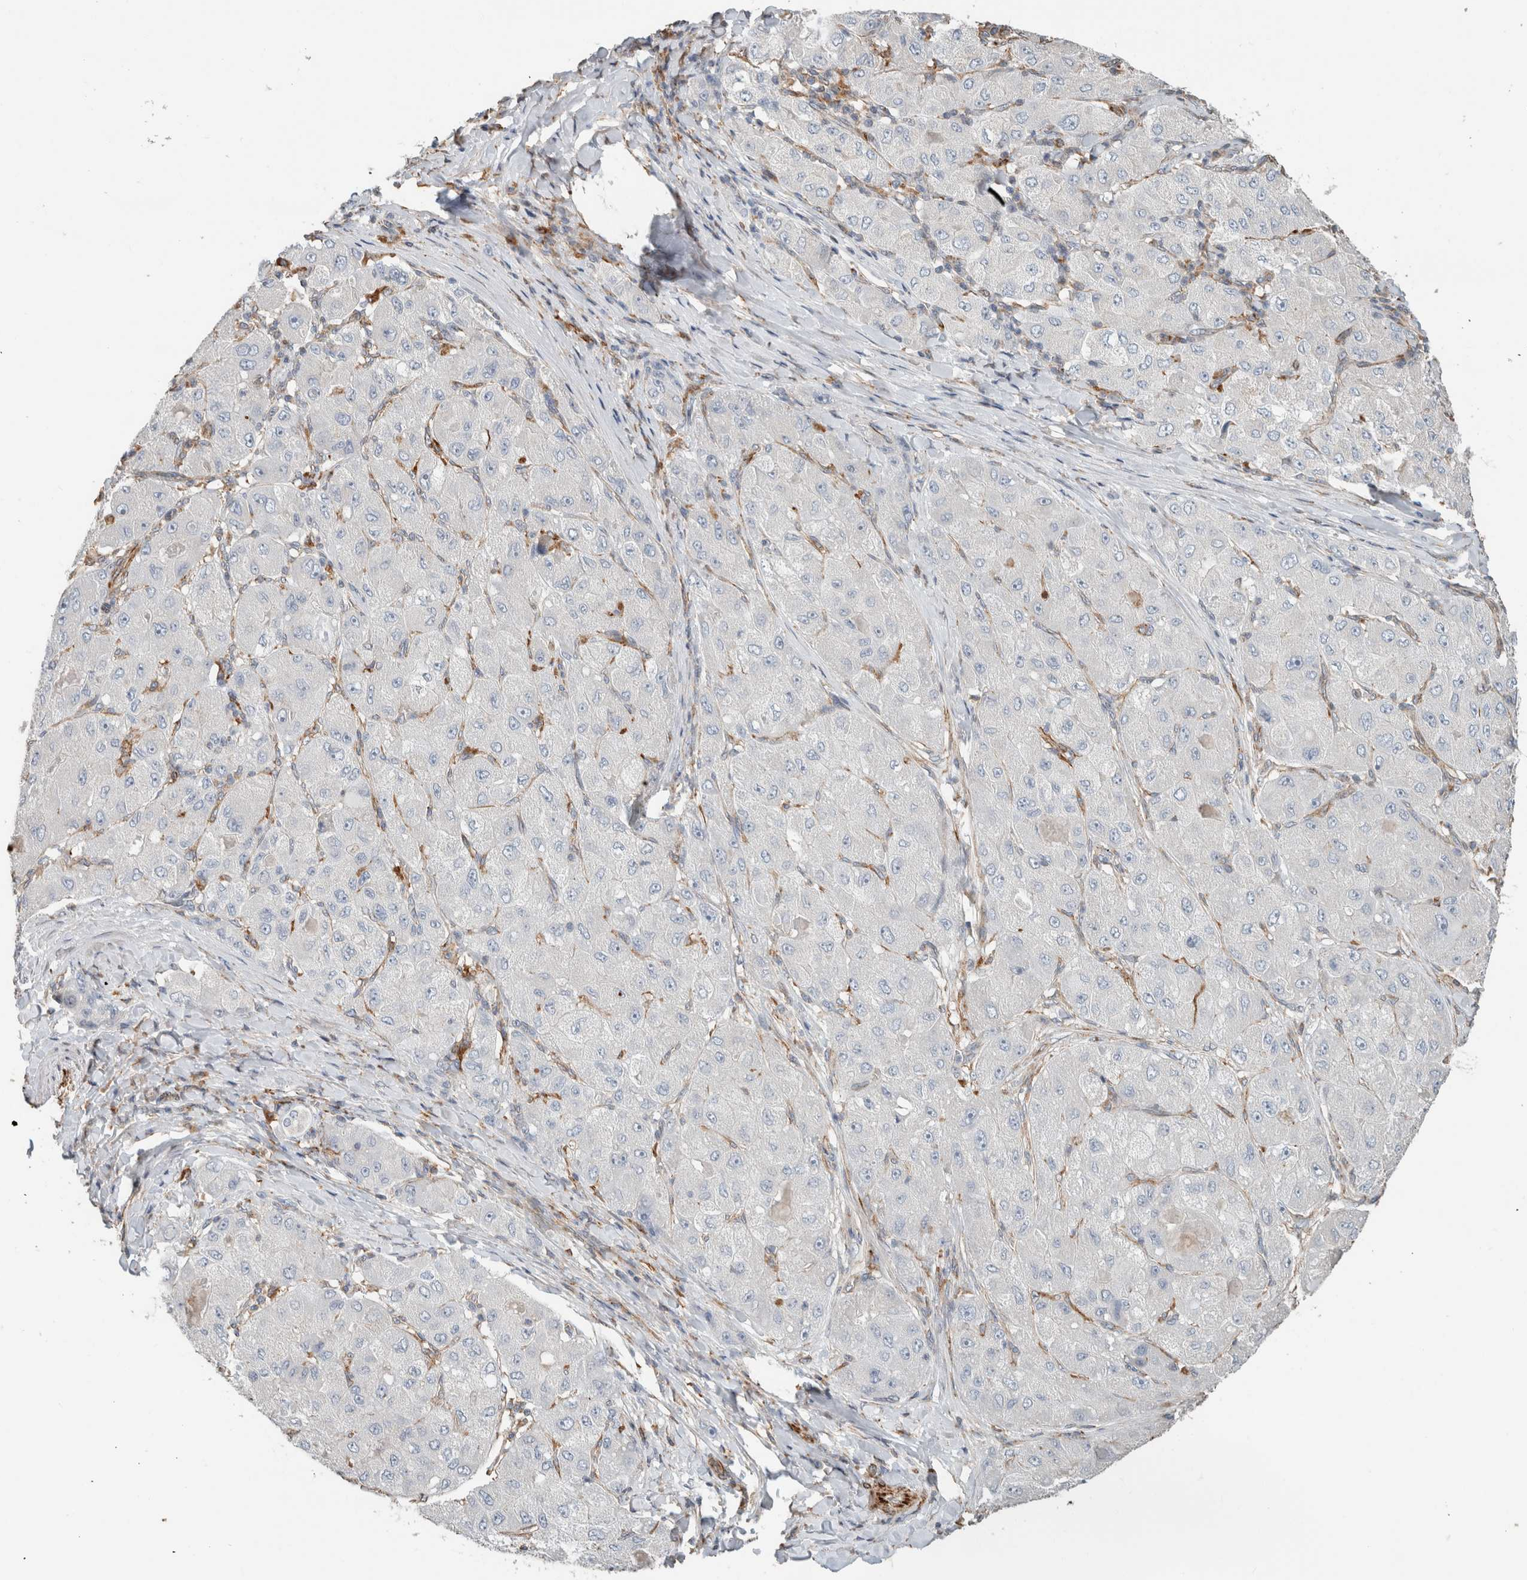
{"staining": {"intensity": "negative", "quantity": "none", "location": "none"}, "tissue": "liver cancer", "cell_type": "Tumor cells", "image_type": "cancer", "snomed": [{"axis": "morphology", "description": "Carcinoma, Hepatocellular, NOS"}, {"axis": "topography", "description": "Liver"}], "caption": "A histopathology image of human hepatocellular carcinoma (liver) is negative for staining in tumor cells. (DAB IHC, high magnification).", "gene": "LY86", "patient": {"sex": "male", "age": 80}}